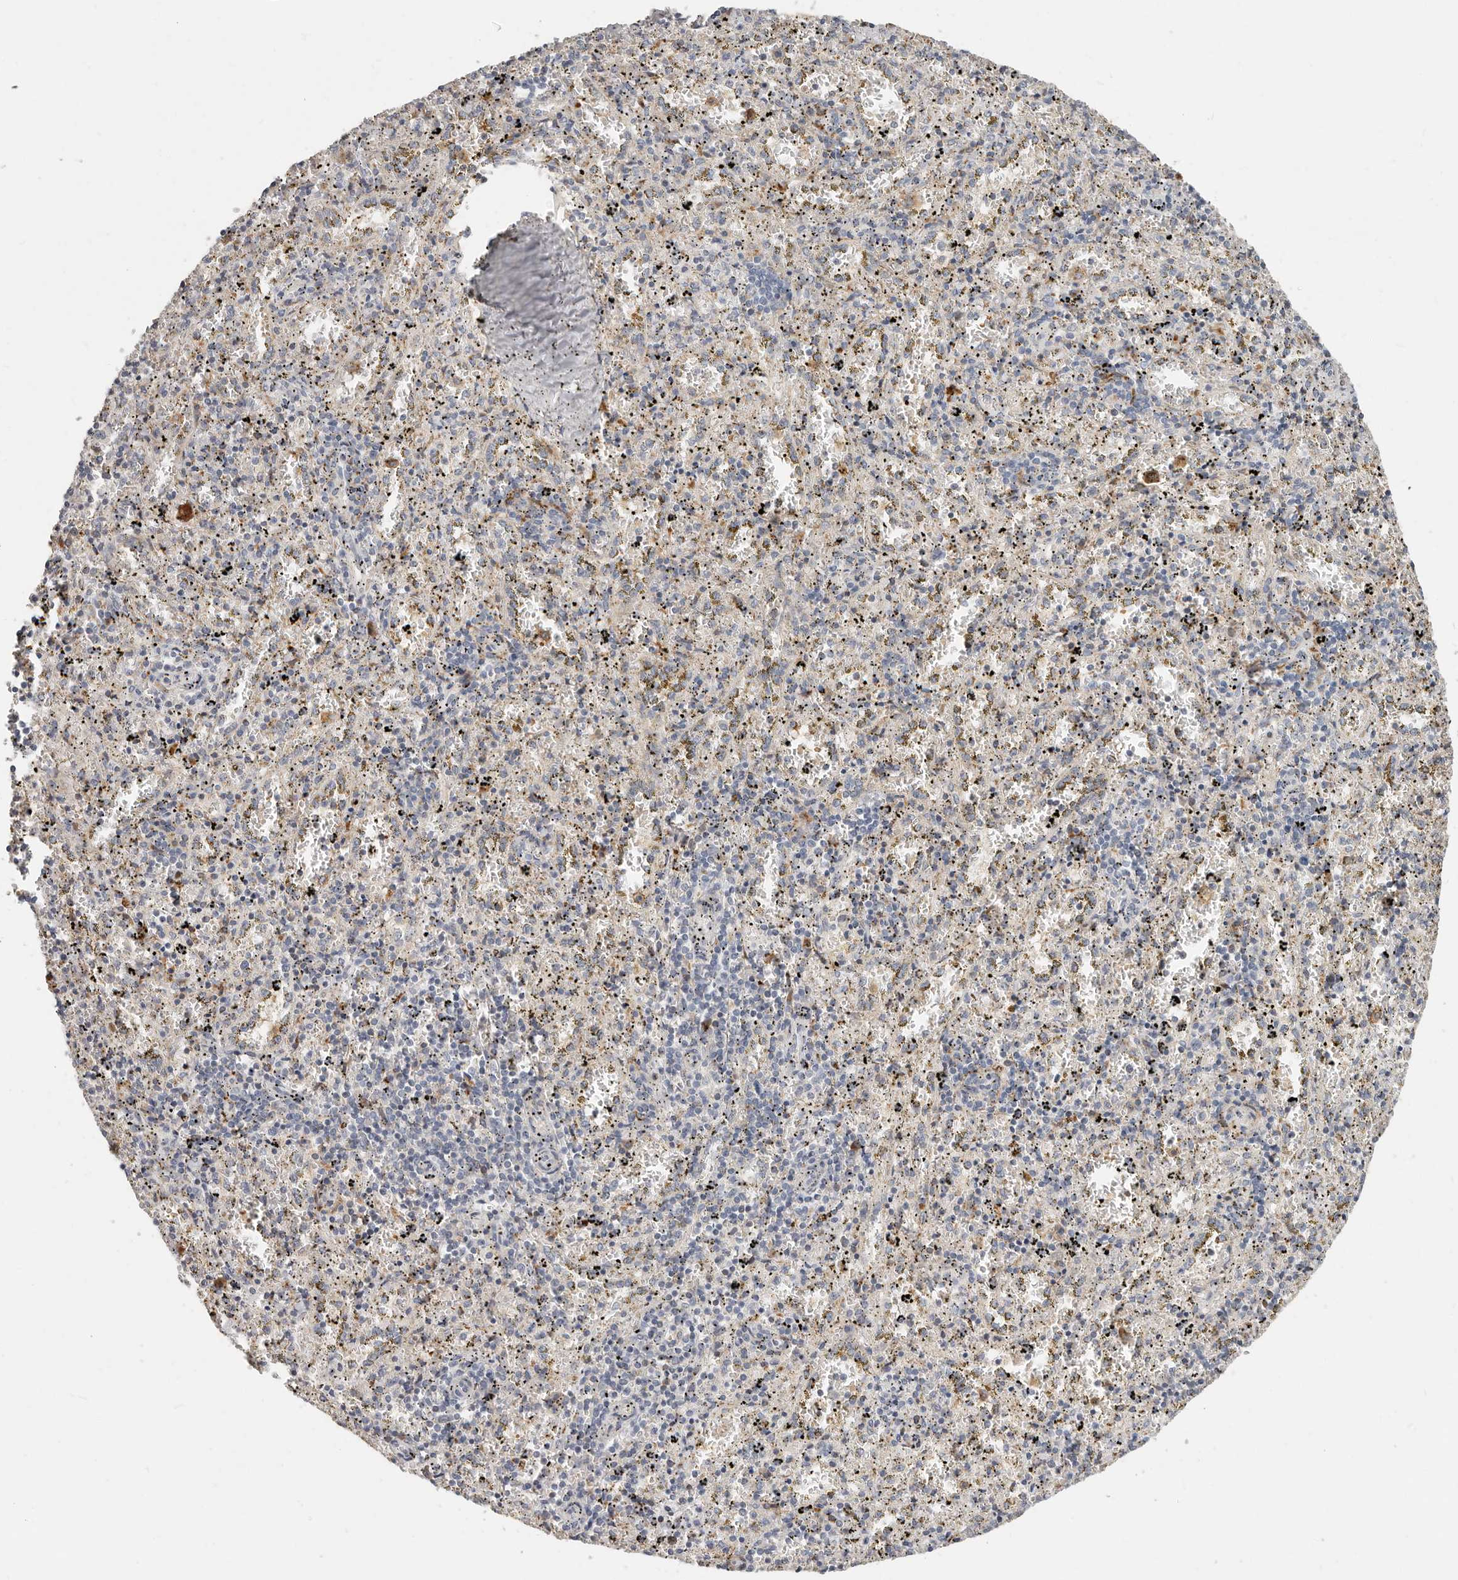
{"staining": {"intensity": "moderate", "quantity": "<25%", "location": "cytoplasmic/membranous"}, "tissue": "spleen", "cell_type": "Cells in red pulp", "image_type": "normal", "snomed": [{"axis": "morphology", "description": "Normal tissue, NOS"}, {"axis": "topography", "description": "Spleen"}], "caption": "About <25% of cells in red pulp in normal spleen exhibit moderate cytoplasmic/membranous protein expression as visualized by brown immunohistochemical staining.", "gene": "MTFR2", "patient": {"sex": "male", "age": 11}}